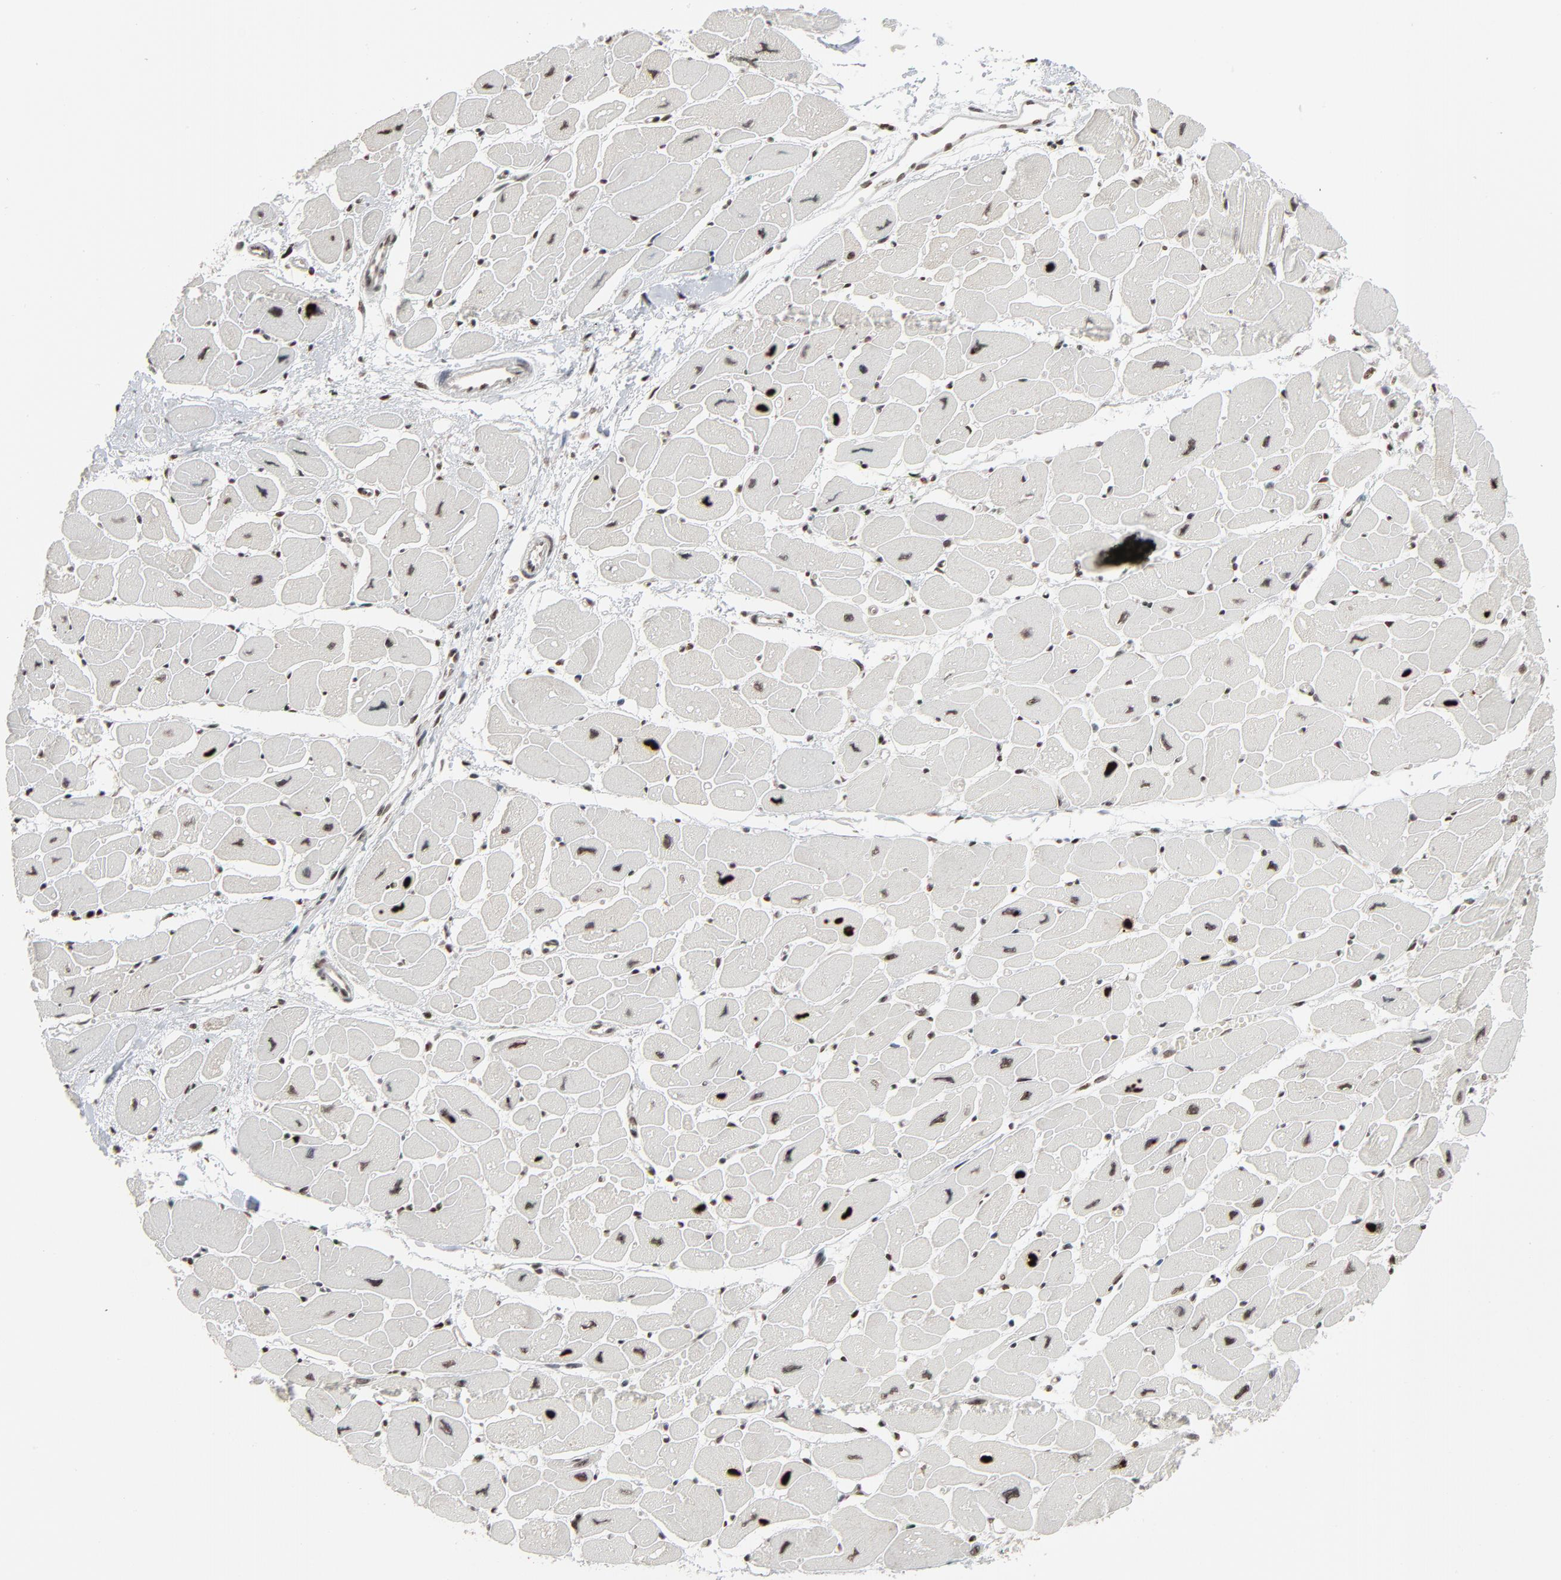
{"staining": {"intensity": "strong", "quantity": ">75%", "location": "nuclear"}, "tissue": "heart muscle", "cell_type": "Cardiomyocytes", "image_type": "normal", "snomed": [{"axis": "morphology", "description": "Normal tissue, NOS"}, {"axis": "topography", "description": "Heart"}], "caption": "DAB immunohistochemical staining of normal heart muscle exhibits strong nuclear protein staining in approximately >75% of cardiomyocytes. (Brightfield microscopy of DAB IHC at high magnification).", "gene": "MEIS2", "patient": {"sex": "female", "age": 54}}